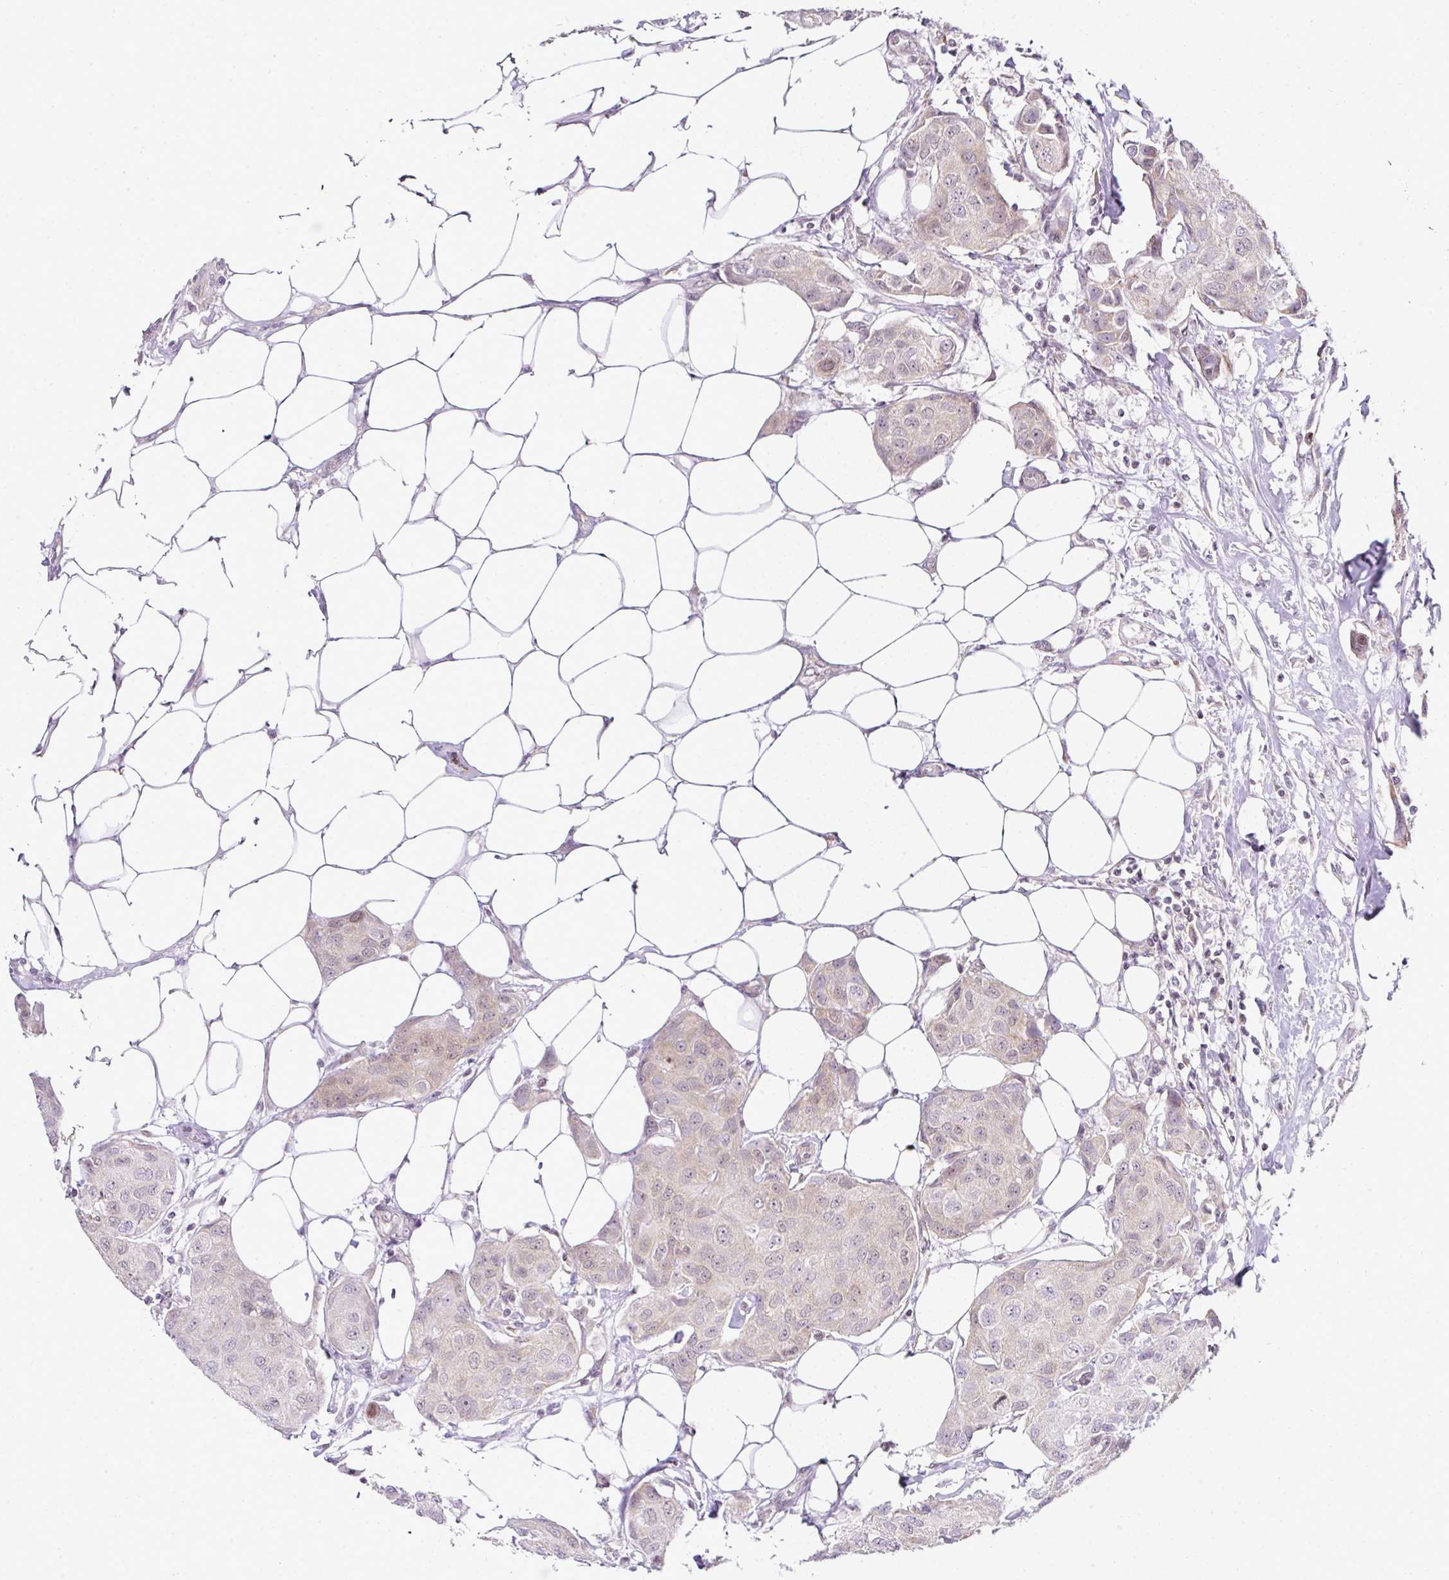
{"staining": {"intensity": "weak", "quantity": "<25%", "location": "nuclear"}, "tissue": "breast cancer", "cell_type": "Tumor cells", "image_type": "cancer", "snomed": [{"axis": "morphology", "description": "Duct carcinoma"}, {"axis": "topography", "description": "Breast"}, {"axis": "topography", "description": "Lymph node"}], "caption": "High magnification brightfield microscopy of breast cancer stained with DAB (brown) and counterstained with hematoxylin (blue): tumor cells show no significant staining.", "gene": "FAM32A", "patient": {"sex": "female", "age": 80}}